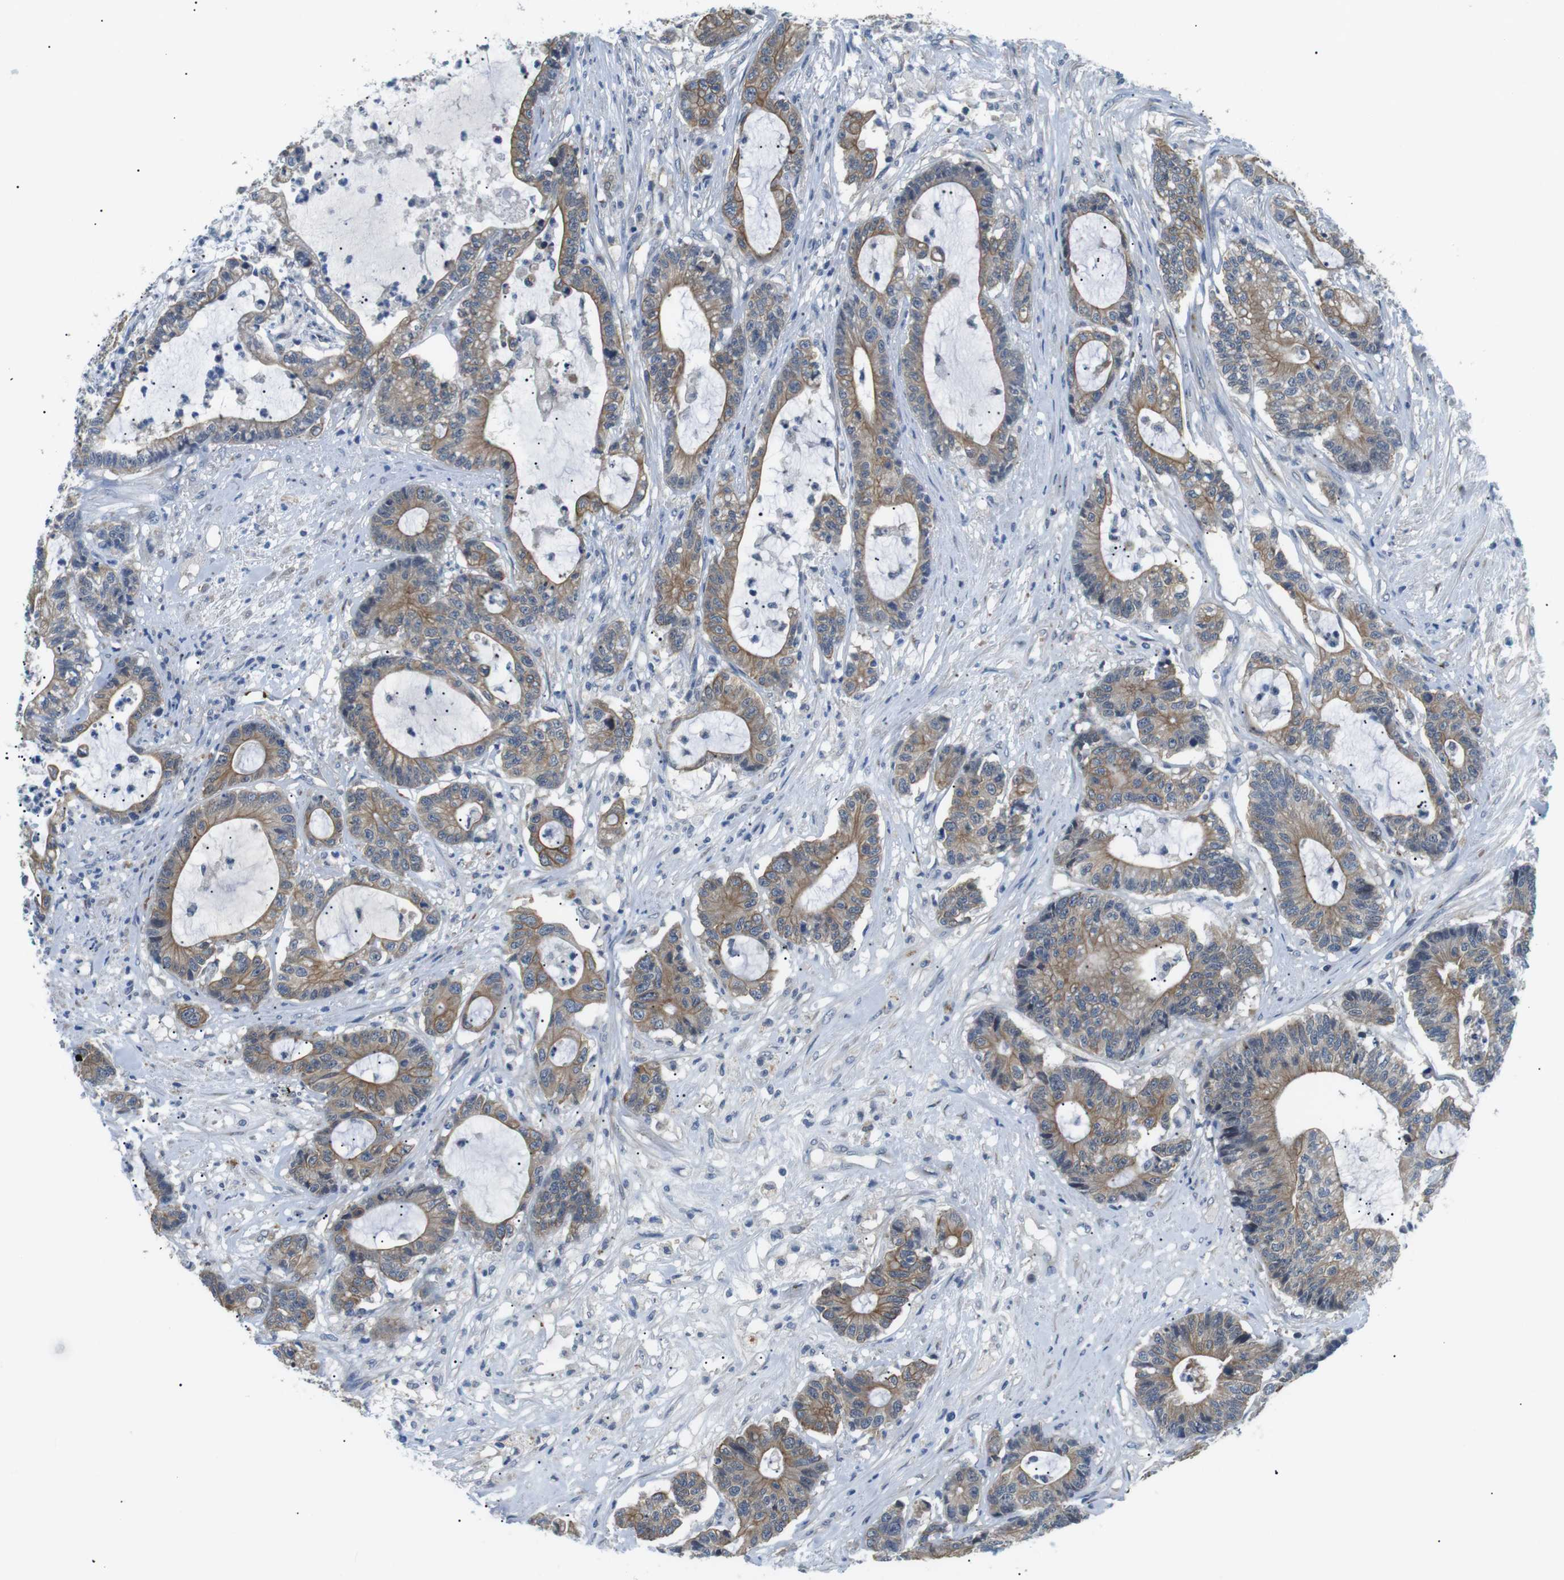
{"staining": {"intensity": "moderate", "quantity": ">75%", "location": "cytoplasmic/membranous"}, "tissue": "colorectal cancer", "cell_type": "Tumor cells", "image_type": "cancer", "snomed": [{"axis": "morphology", "description": "Adenocarcinoma, NOS"}, {"axis": "topography", "description": "Colon"}], "caption": "About >75% of tumor cells in human colorectal cancer (adenocarcinoma) reveal moderate cytoplasmic/membranous protein staining as visualized by brown immunohistochemical staining.", "gene": "WSCD1", "patient": {"sex": "female", "age": 84}}